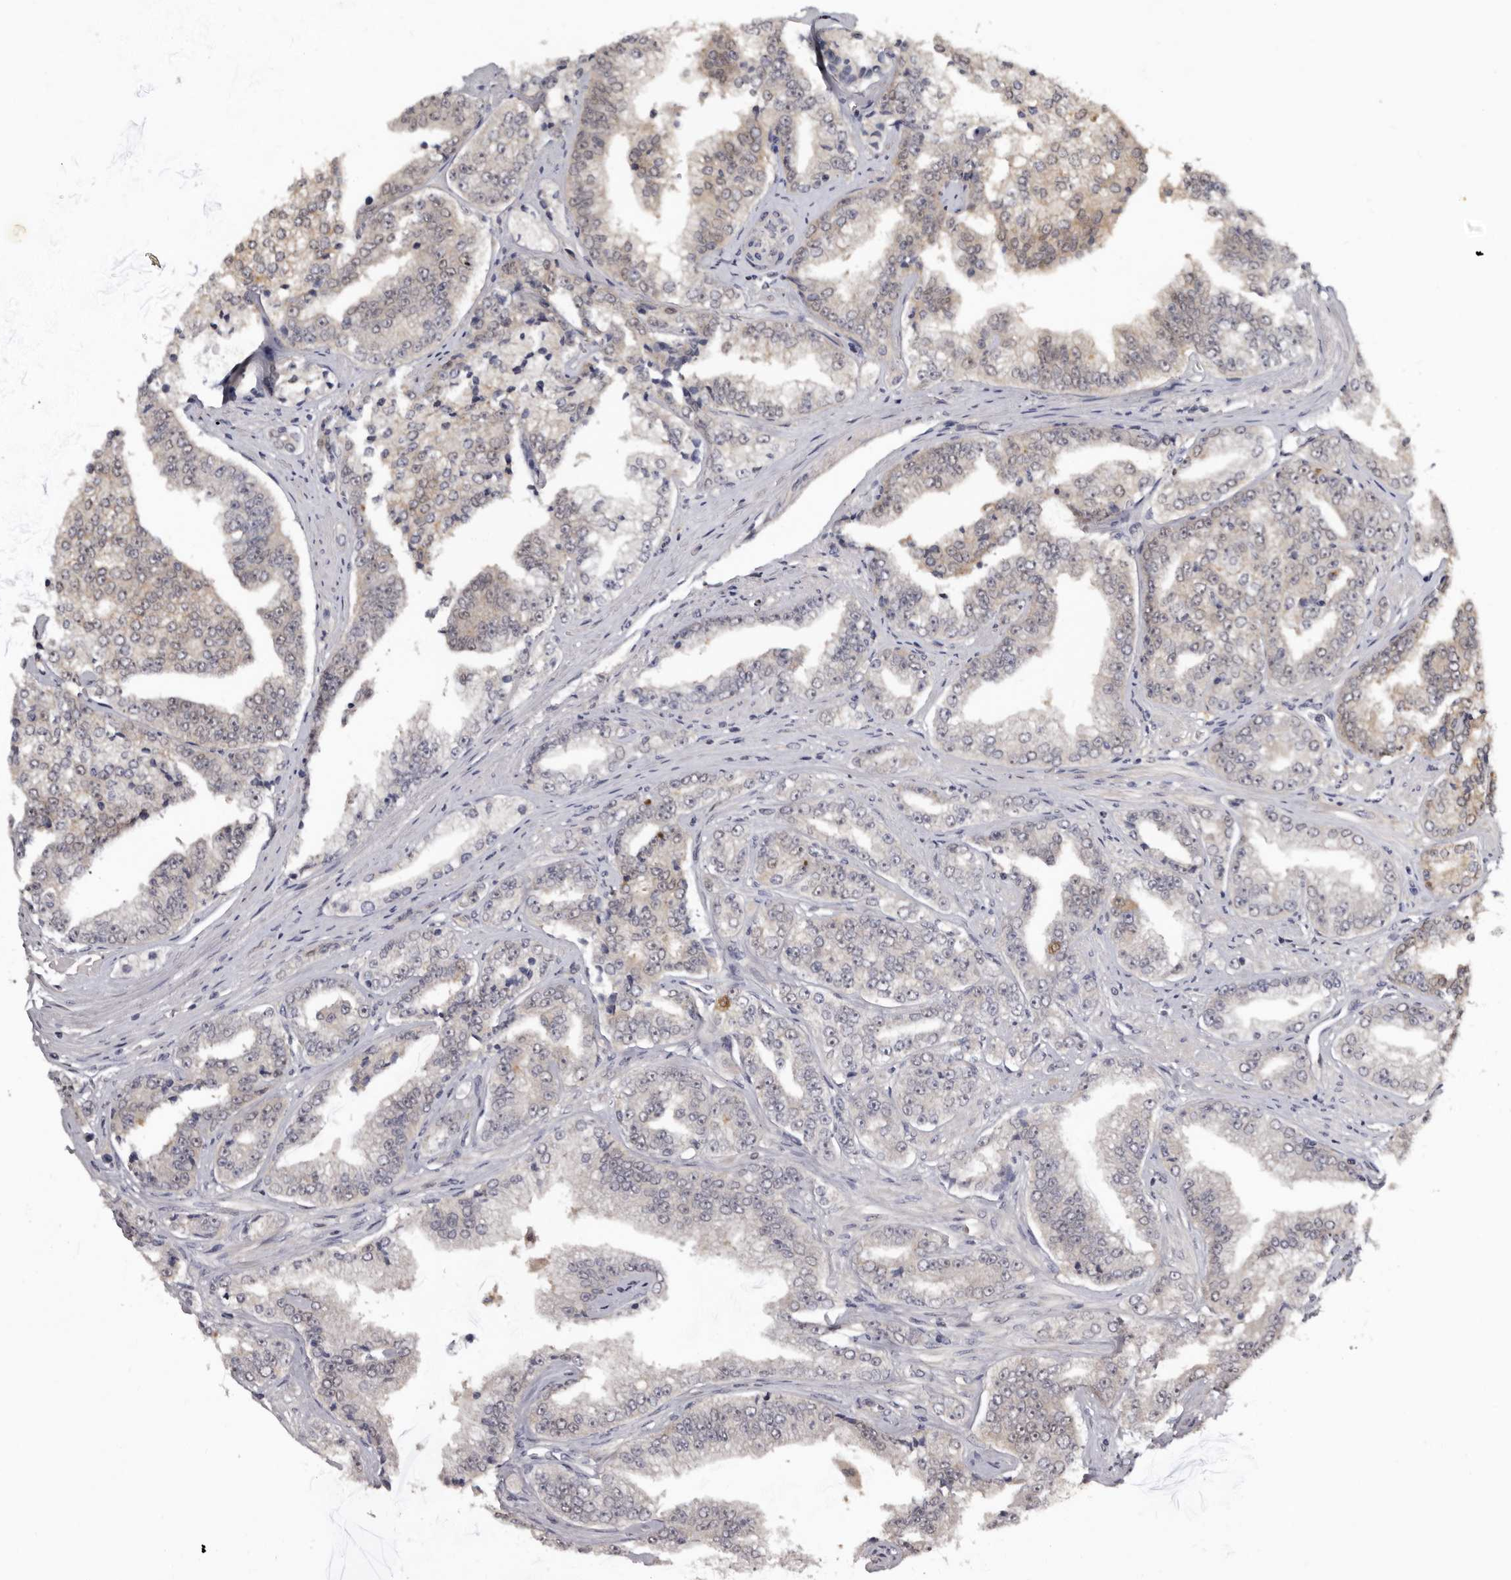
{"staining": {"intensity": "weak", "quantity": "<25%", "location": "cytoplasmic/membranous"}, "tissue": "prostate cancer", "cell_type": "Tumor cells", "image_type": "cancer", "snomed": [{"axis": "morphology", "description": "Adenocarcinoma, High grade"}, {"axis": "topography", "description": "Prostate"}], "caption": "An immunohistochemistry micrograph of prostate cancer is shown. There is no staining in tumor cells of prostate cancer. (DAB immunohistochemistry (IHC) with hematoxylin counter stain).", "gene": "RBKS", "patient": {"sex": "male", "age": 71}}